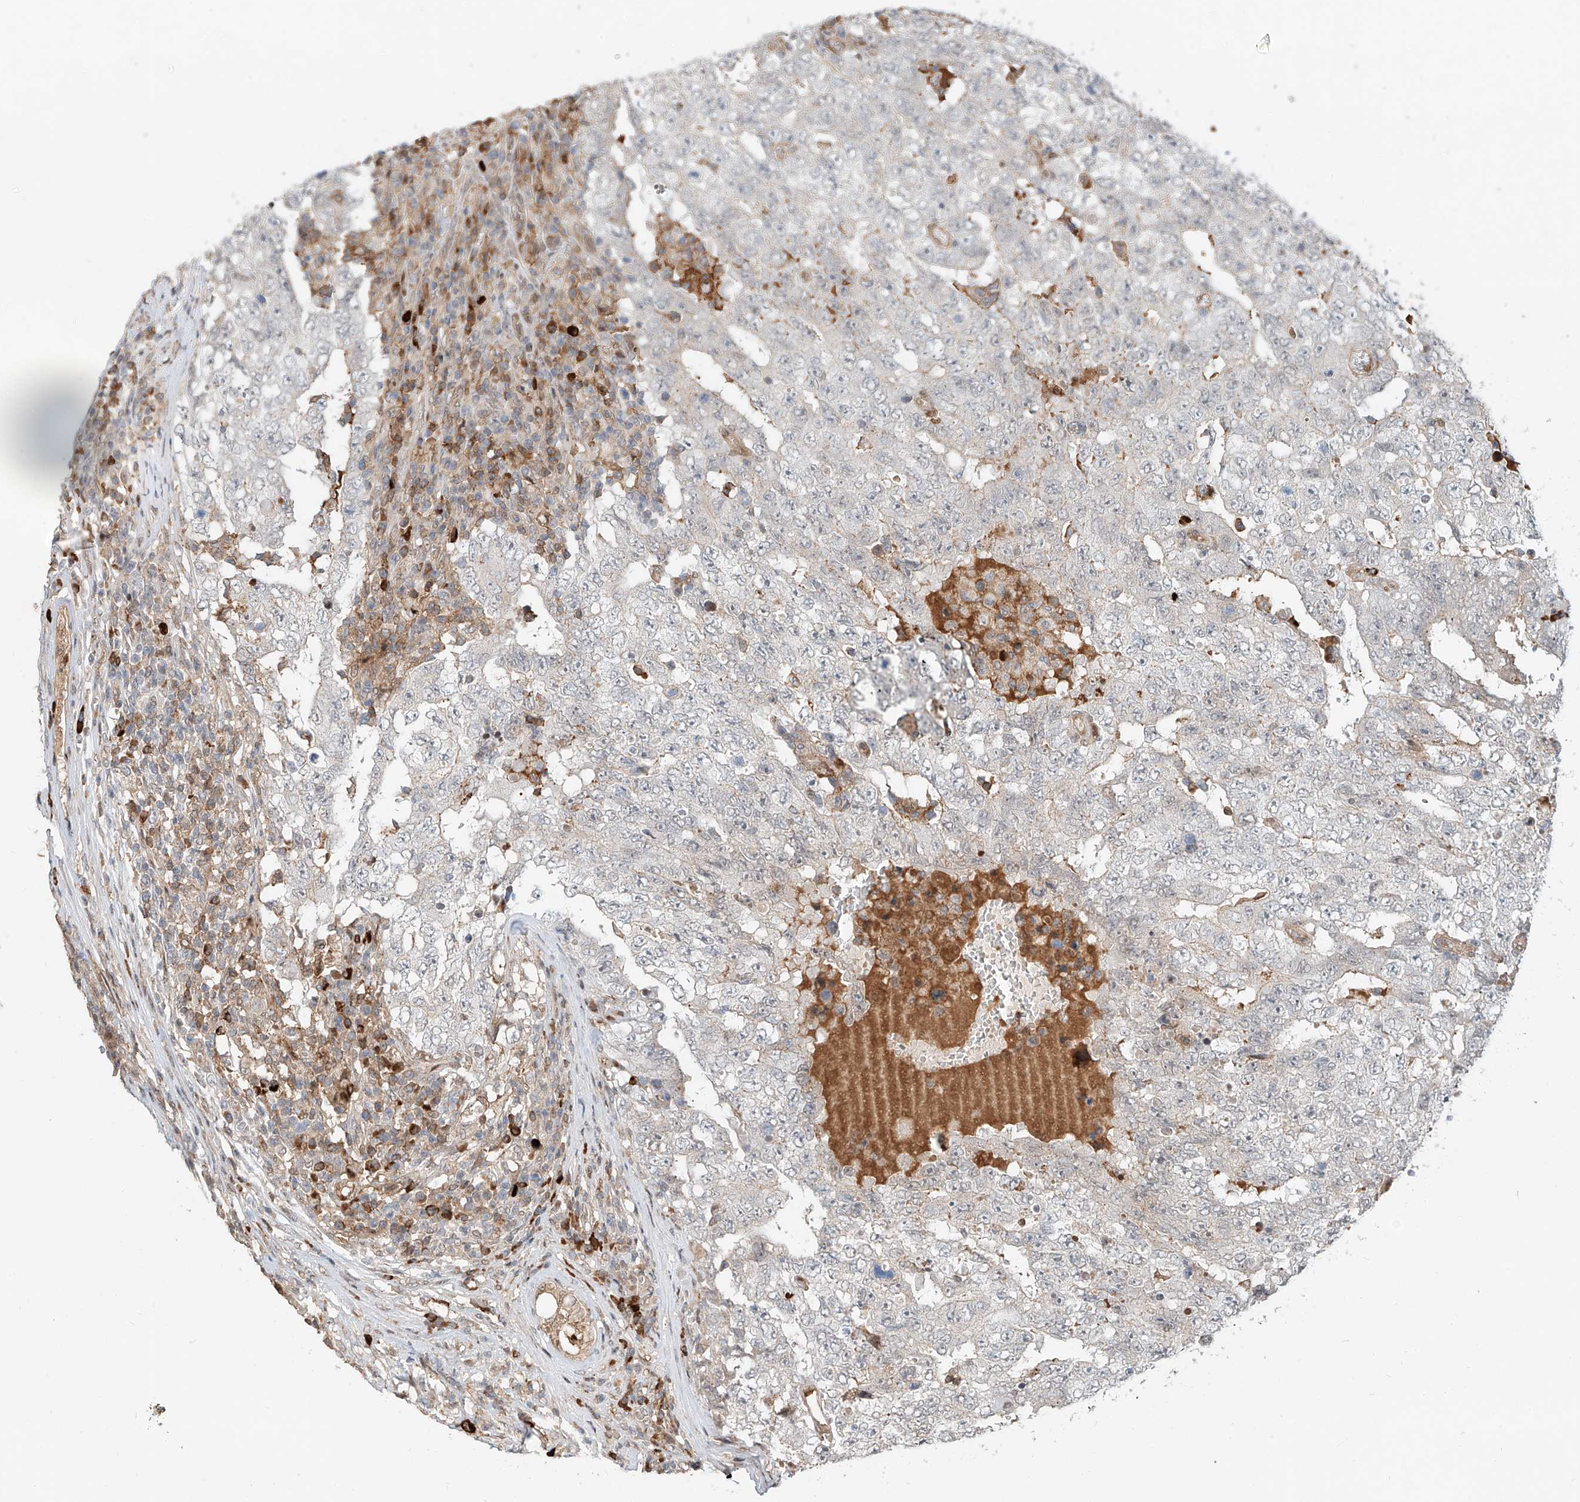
{"staining": {"intensity": "negative", "quantity": "none", "location": "none"}, "tissue": "testis cancer", "cell_type": "Tumor cells", "image_type": "cancer", "snomed": [{"axis": "morphology", "description": "Carcinoma, Embryonal, NOS"}, {"axis": "topography", "description": "Testis"}], "caption": "IHC micrograph of neoplastic tissue: human testis cancer (embryonal carcinoma) stained with DAB (3,3'-diaminobenzidine) demonstrates no significant protein expression in tumor cells.", "gene": "CEP162", "patient": {"sex": "male", "age": 26}}